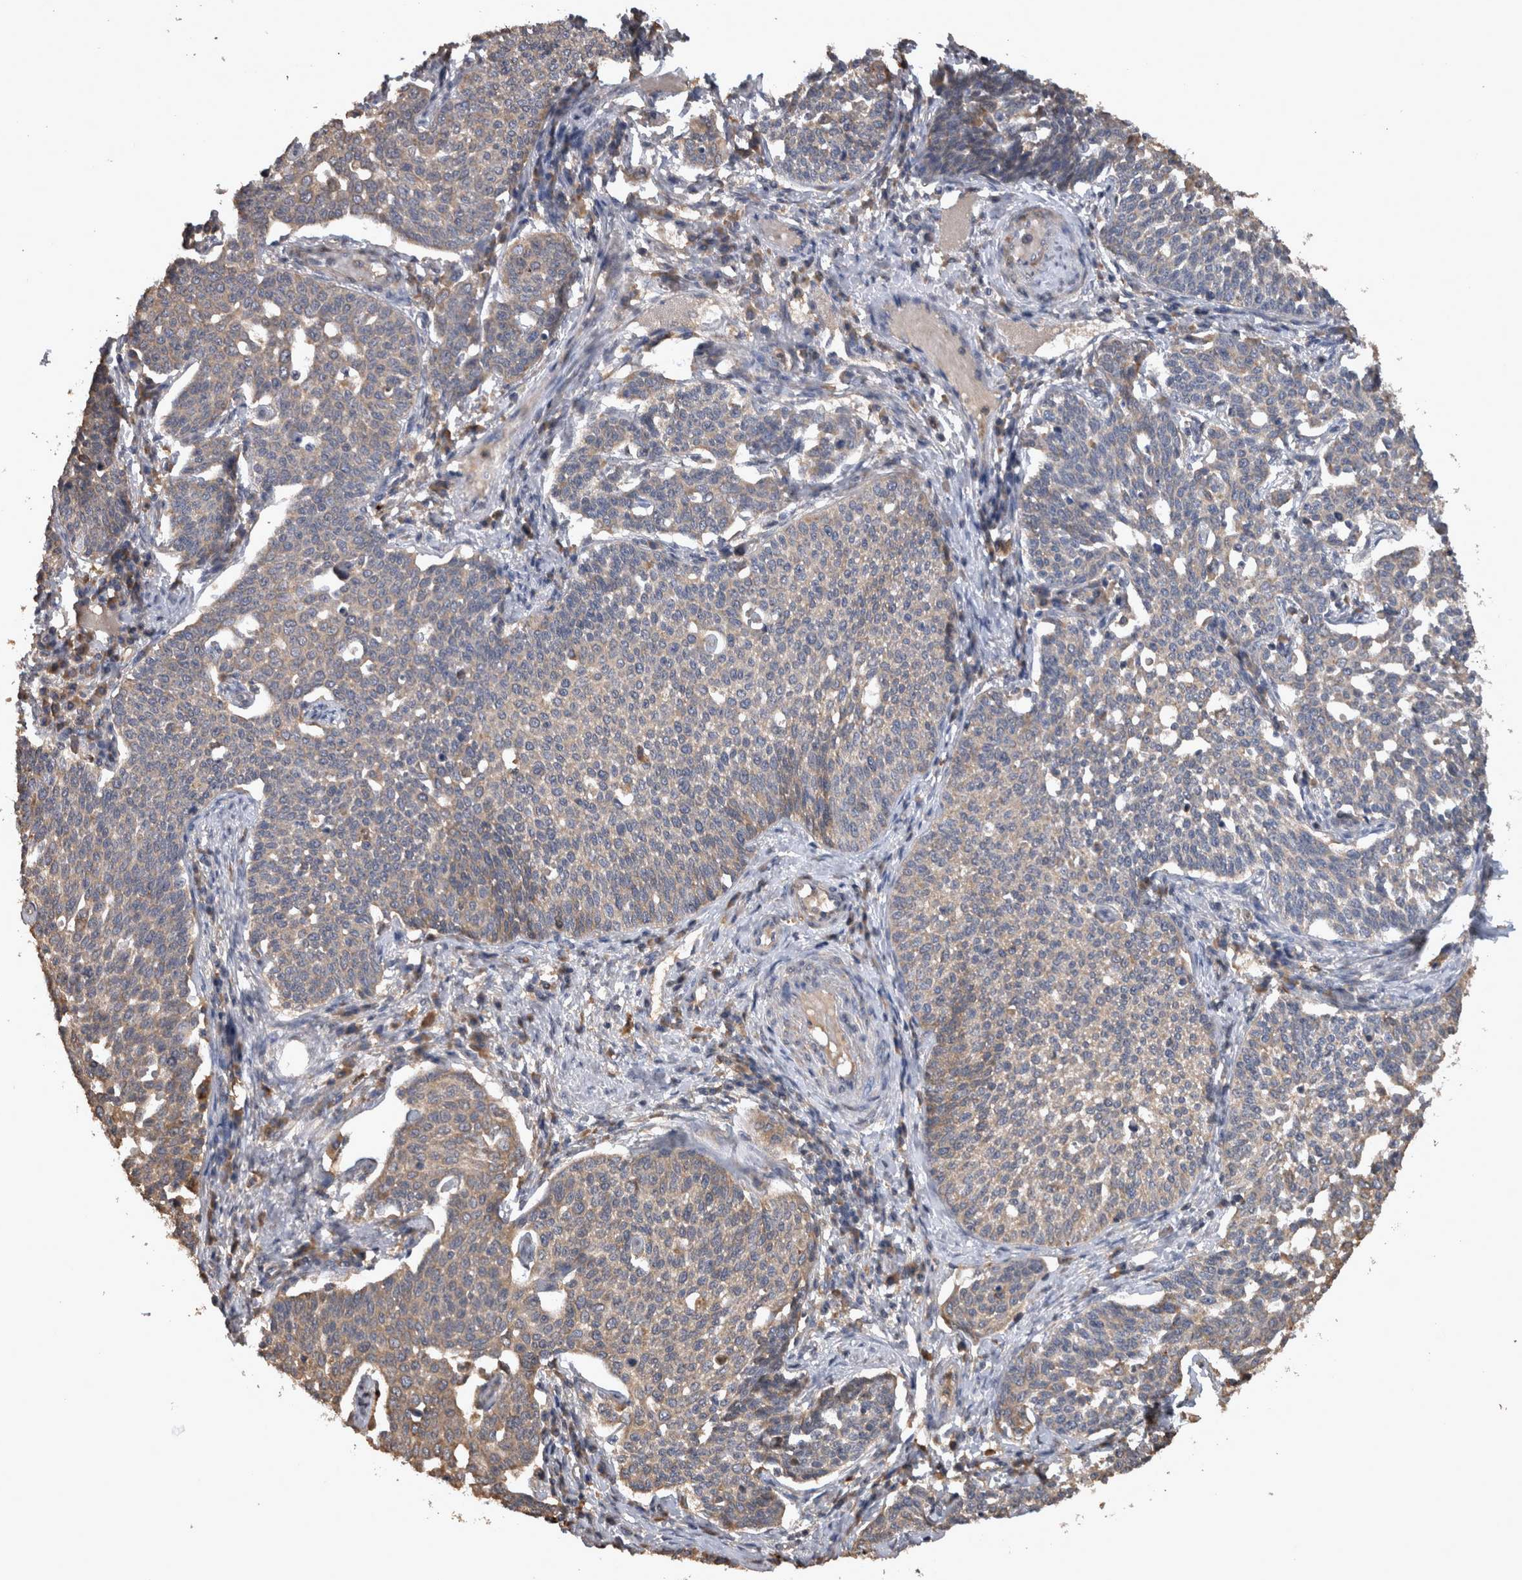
{"staining": {"intensity": "weak", "quantity": "<25%", "location": "cytoplasmic/membranous"}, "tissue": "cervical cancer", "cell_type": "Tumor cells", "image_type": "cancer", "snomed": [{"axis": "morphology", "description": "Squamous cell carcinoma, NOS"}, {"axis": "topography", "description": "Cervix"}], "caption": "DAB immunohistochemical staining of squamous cell carcinoma (cervical) exhibits no significant expression in tumor cells.", "gene": "TMED7", "patient": {"sex": "female", "age": 34}}